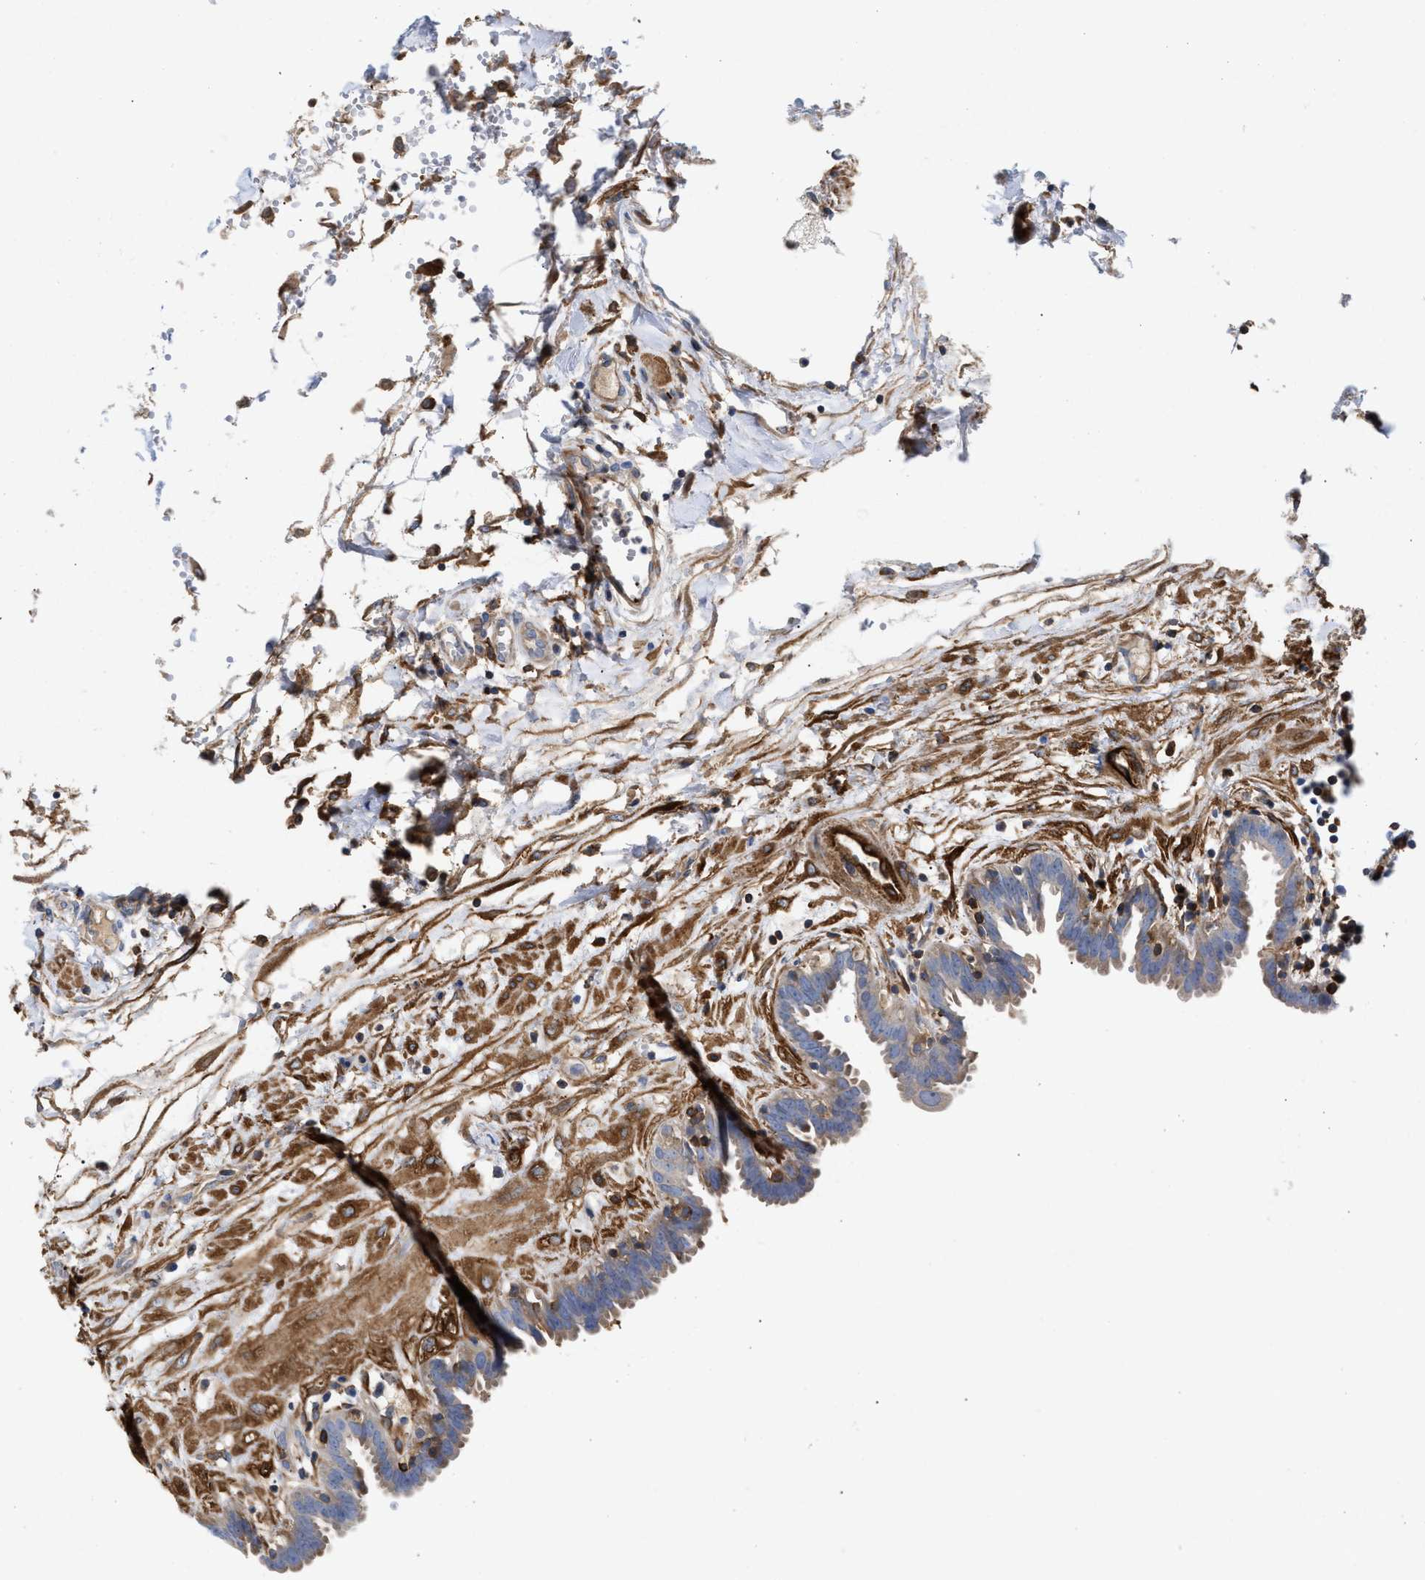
{"staining": {"intensity": "weak", "quantity": "<25%", "location": "cytoplasmic/membranous"}, "tissue": "fallopian tube", "cell_type": "Glandular cells", "image_type": "normal", "snomed": [{"axis": "morphology", "description": "Normal tissue, NOS"}, {"axis": "topography", "description": "Fallopian tube"}, {"axis": "topography", "description": "Placenta"}], "caption": "This is an immunohistochemistry (IHC) photomicrograph of normal fallopian tube. There is no staining in glandular cells.", "gene": "HS3ST5", "patient": {"sex": "female", "age": 32}}